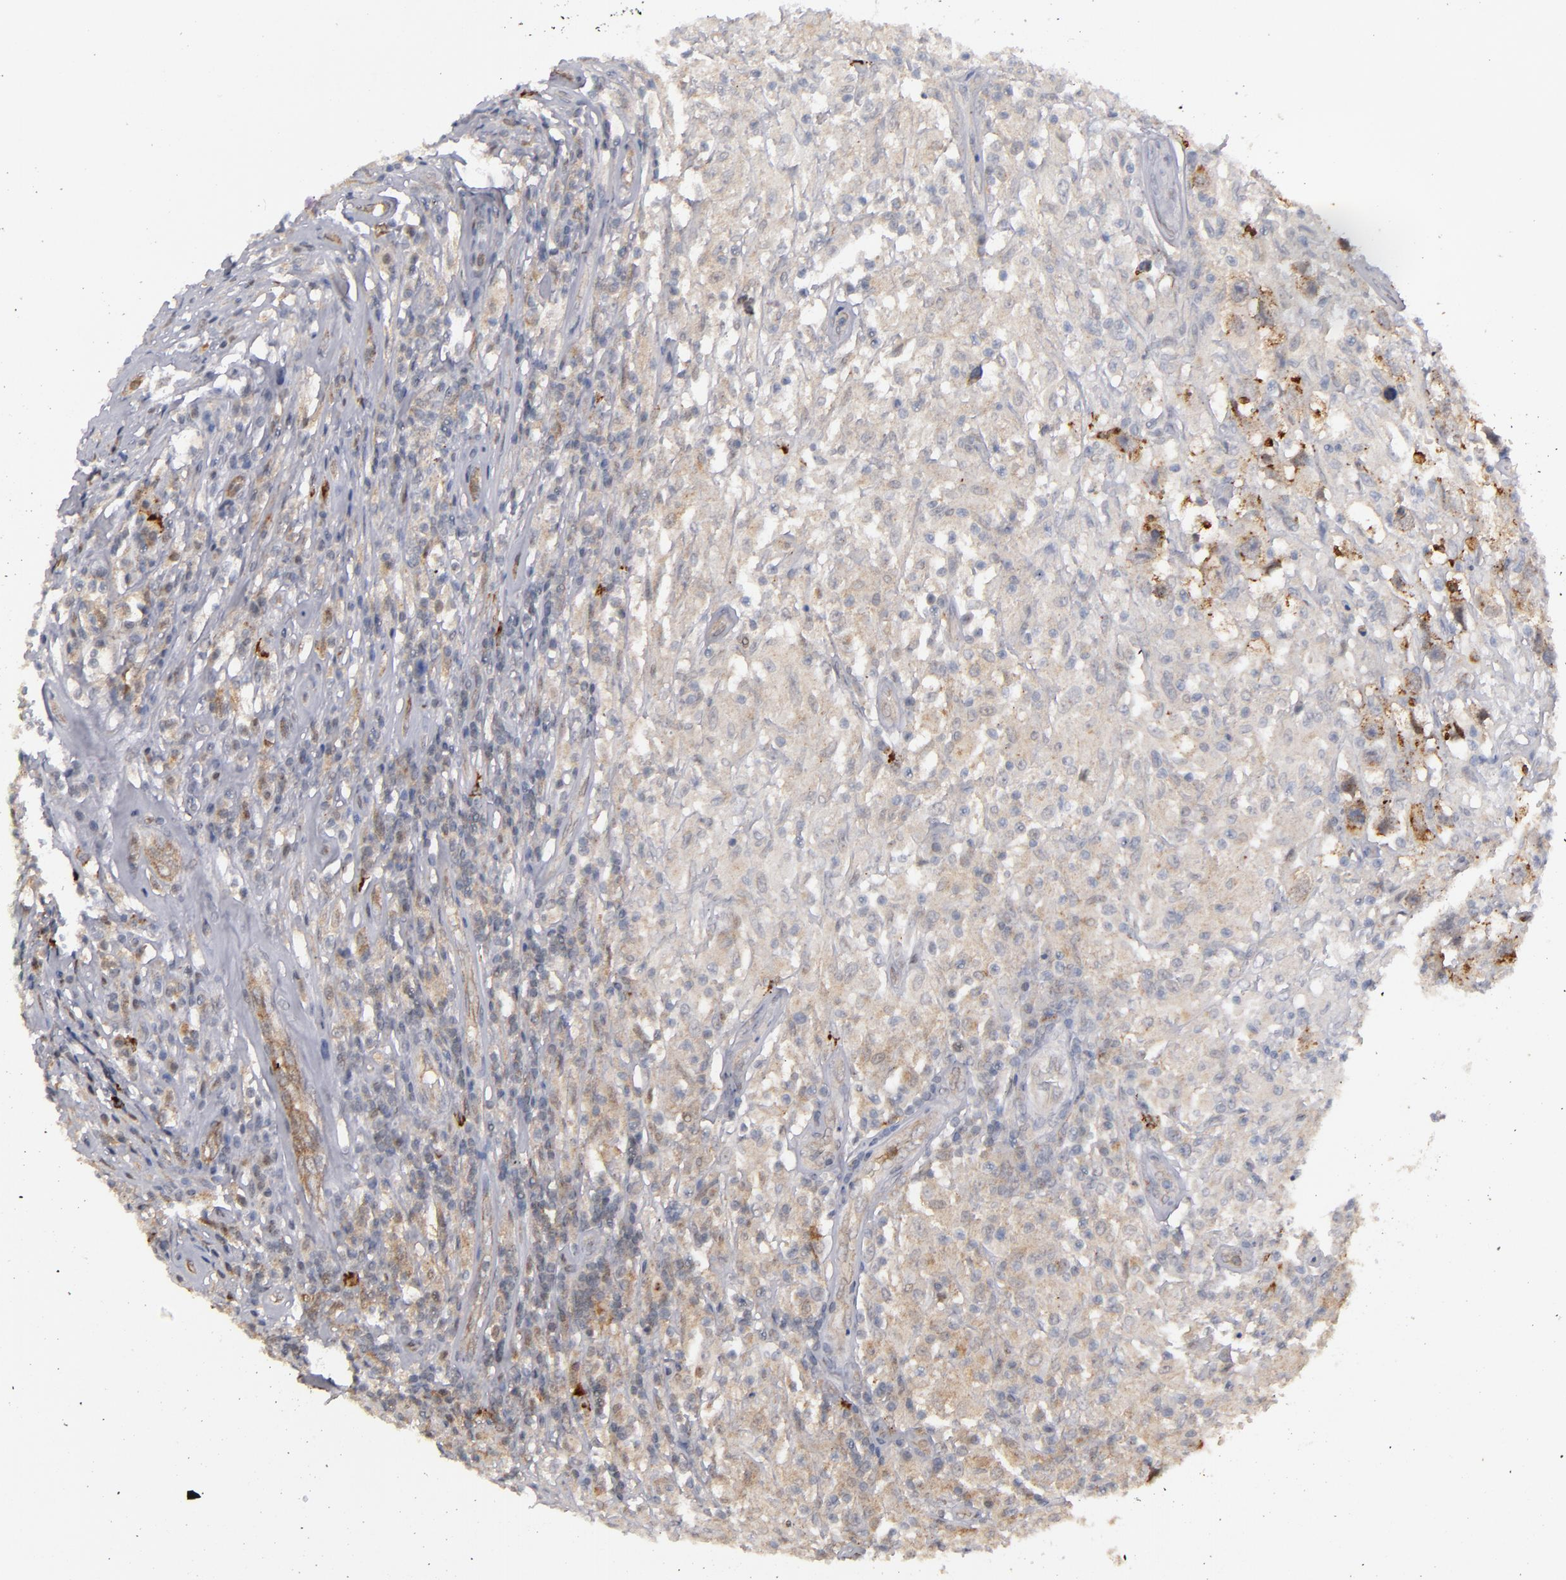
{"staining": {"intensity": "moderate", "quantity": "<25%", "location": "cytoplasmic/membranous"}, "tissue": "testis cancer", "cell_type": "Tumor cells", "image_type": "cancer", "snomed": [{"axis": "morphology", "description": "Seminoma, NOS"}, {"axis": "topography", "description": "Testis"}], "caption": "Immunohistochemistry (IHC) photomicrograph of neoplastic tissue: human testis cancer stained using immunohistochemistry displays low levels of moderate protein expression localized specifically in the cytoplasmic/membranous of tumor cells, appearing as a cytoplasmic/membranous brown color.", "gene": "STX3", "patient": {"sex": "male", "age": 34}}